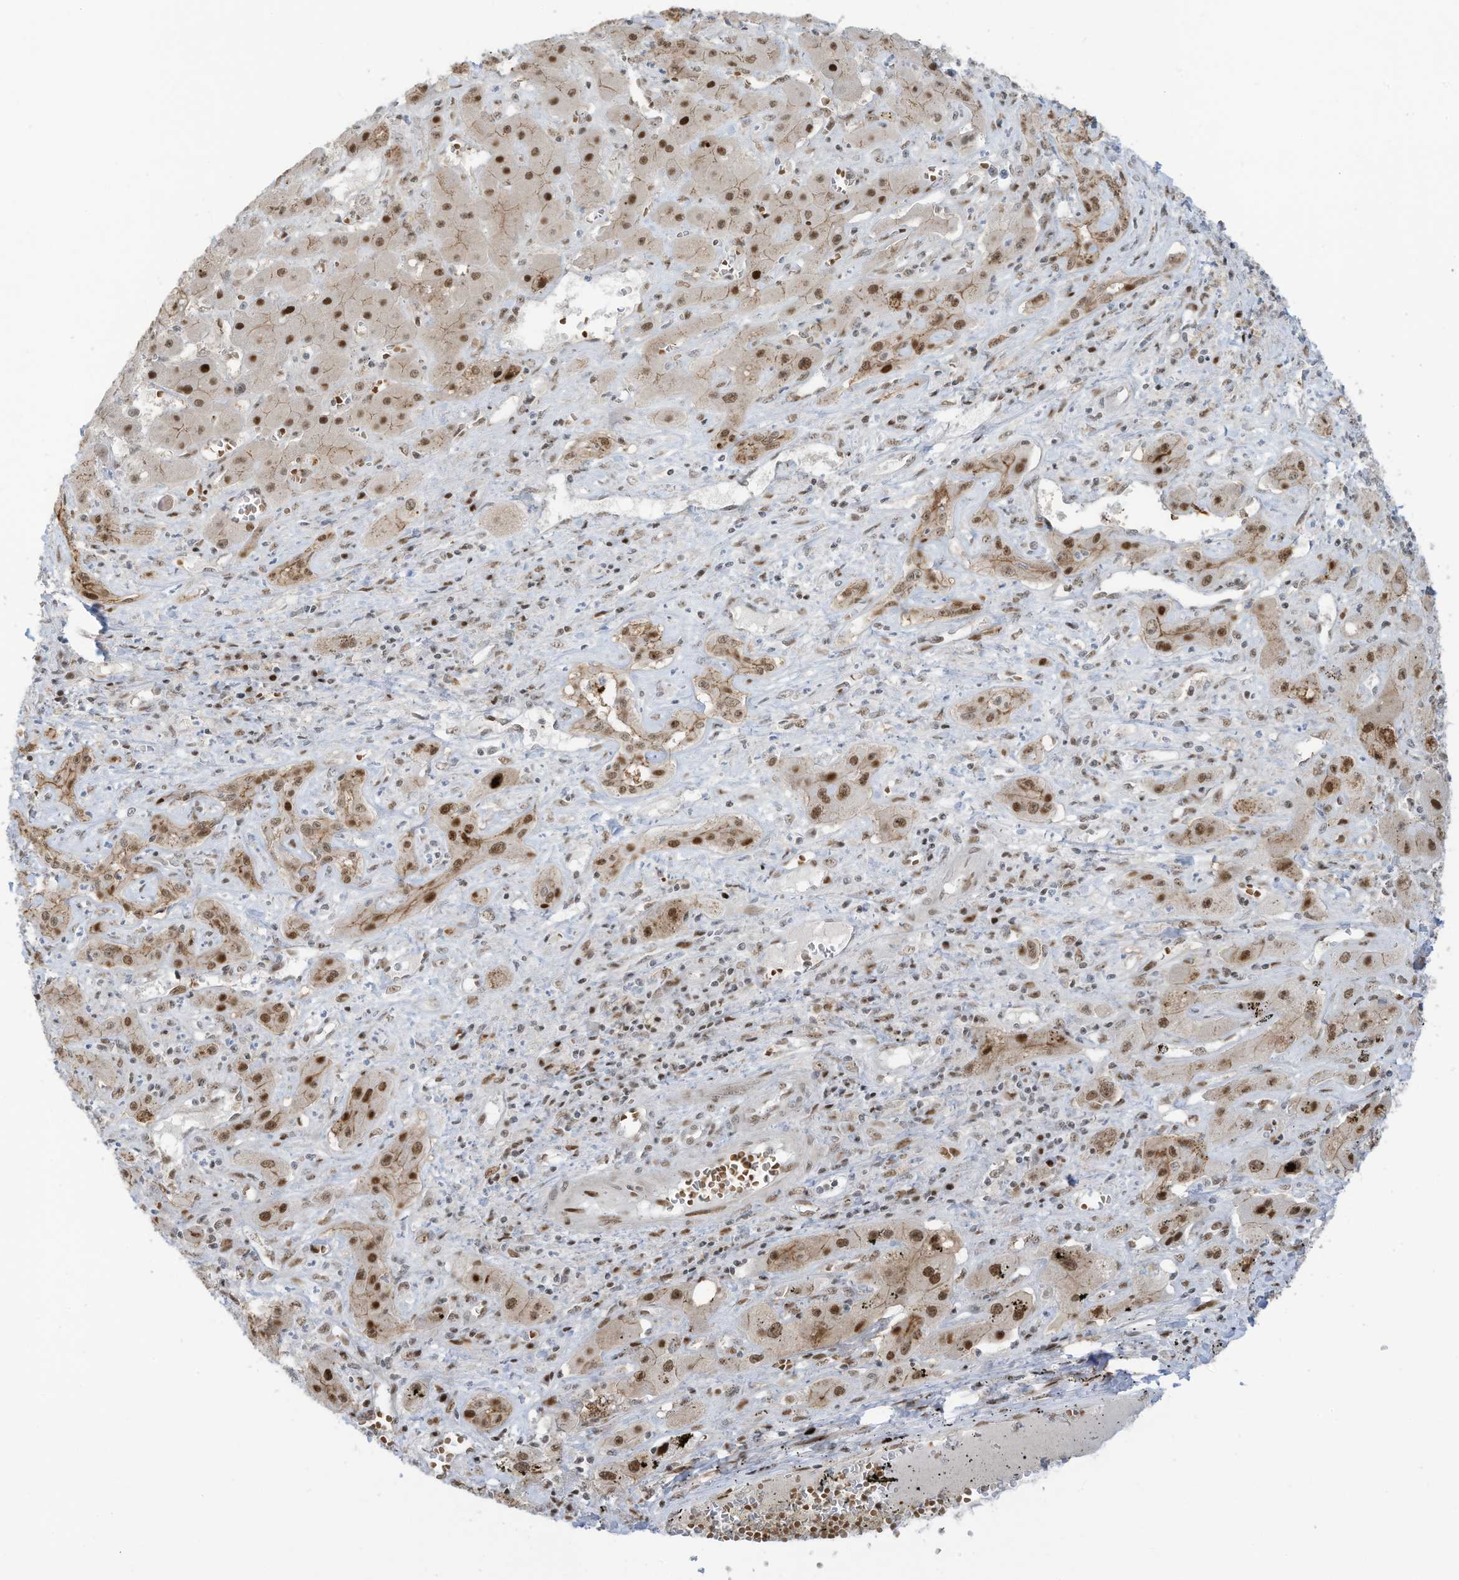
{"staining": {"intensity": "moderate", "quantity": ">75%", "location": "nuclear"}, "tissue": "liver cancer", "cell_type": "Tumor cells", "image_type": "cancer", "snomed": [{"axis": "morphology", "description": "Cholangiocarcinoma"}, {"axis": "topography", "description": "Liver"}], "caption": "About >75% of tumor cells in liver cancer (cholangiocarcinoma) exhibit moderate nuclear protein staining as visualized by brown immunohistochemical staining.", "gene": "ZCWPW2", "patient": {"sex": "male", "age": 67}}